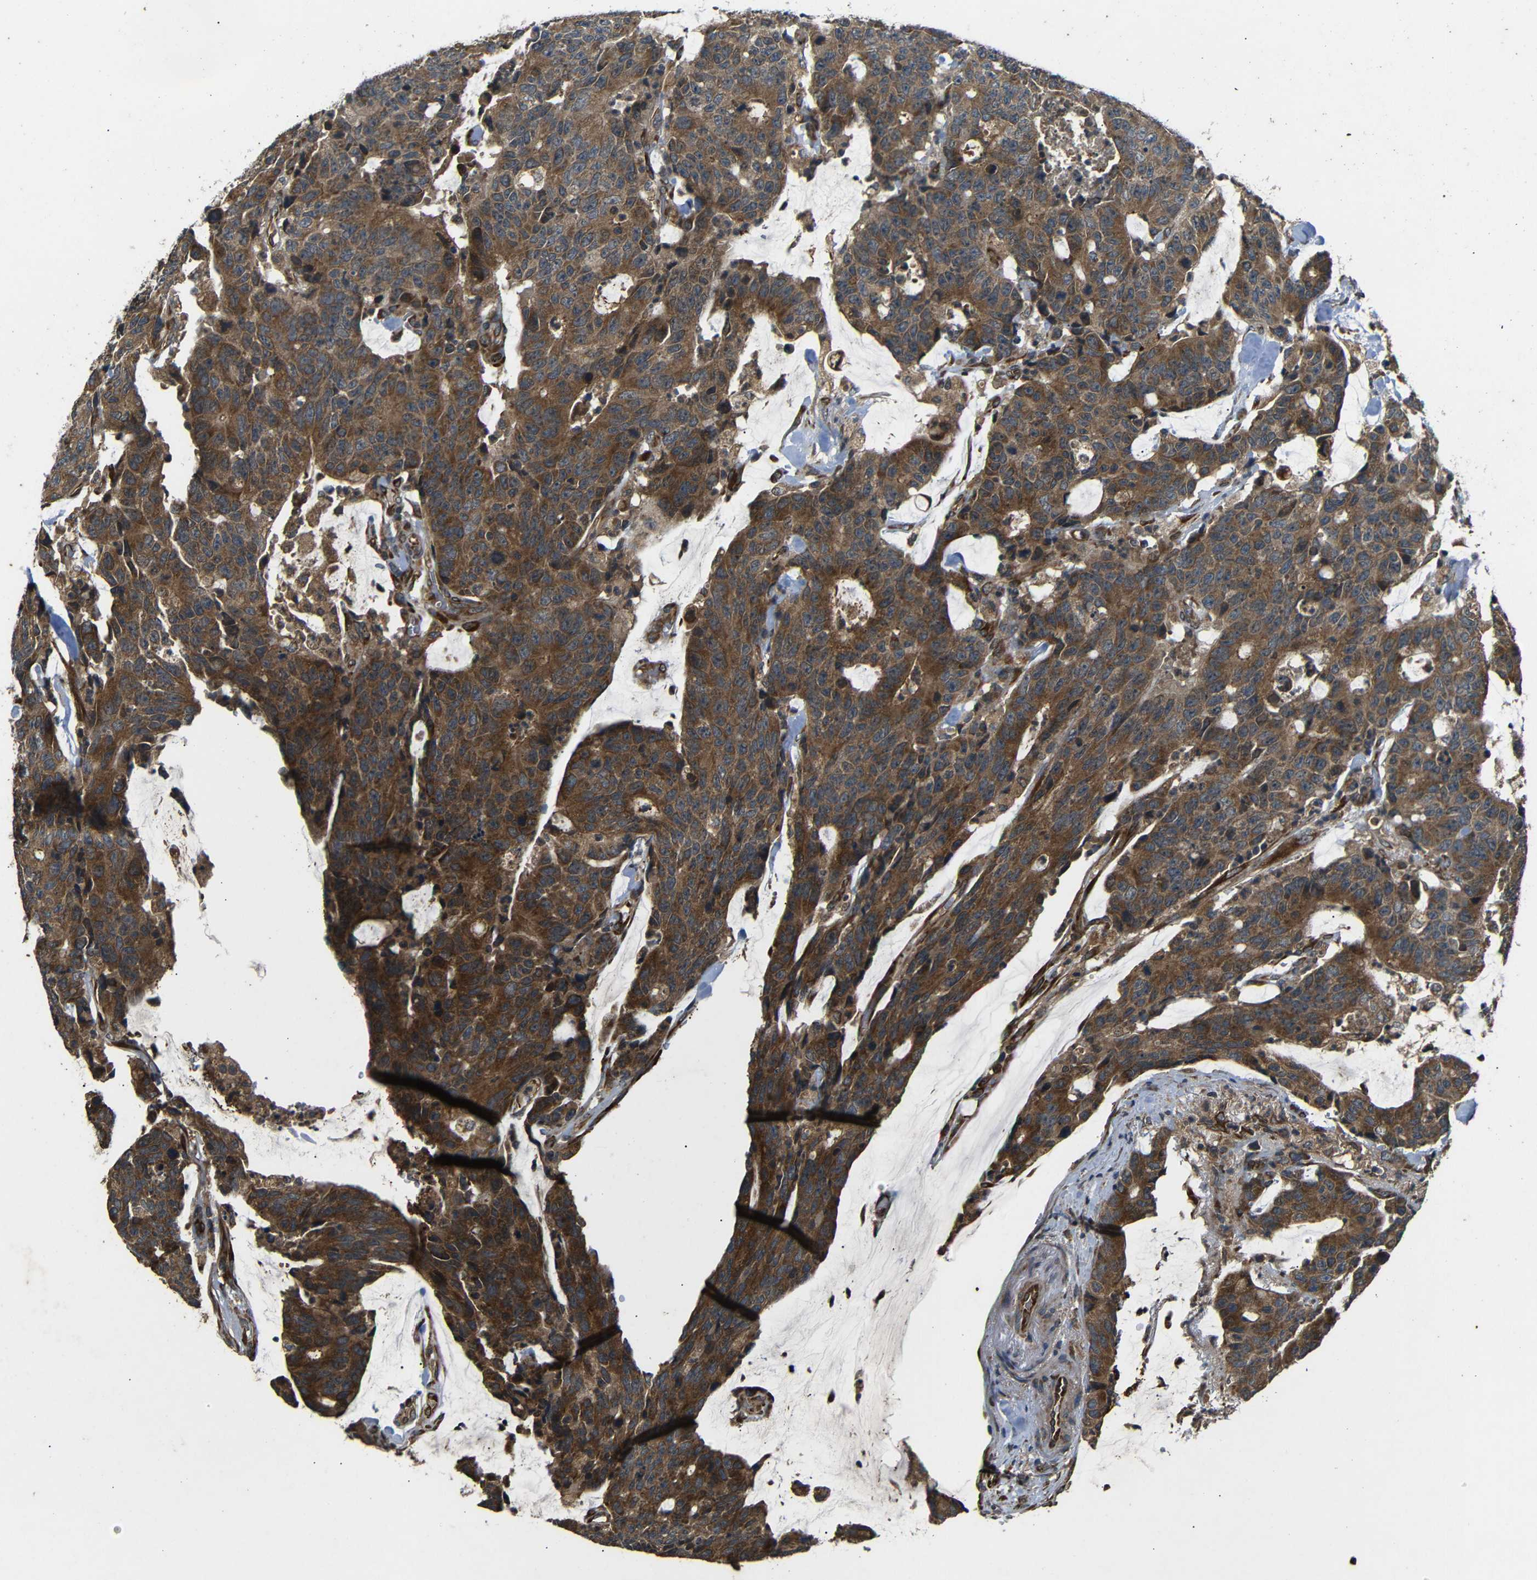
{"staining": {"intensity": "strong", "quantity": ">75%", "location": "cytoplasmic/membranous"}, "tissue": "colorectal cancer", "cell_type": "Tumor cells", "image_type": "cancer", "snomed": [{"axis": "morphology", "description": "Adenocarcinoma, NOS"}, {"axis": "topography", "description": "Colon"}], "caption": "Tumor cells display high levels of strong cytoplasmic/membranous staining in about >75% of cells in adenocarcinoma (colorectal).", "gene": "TRPC1", "patient": {"sex": "female", "age": 86}}